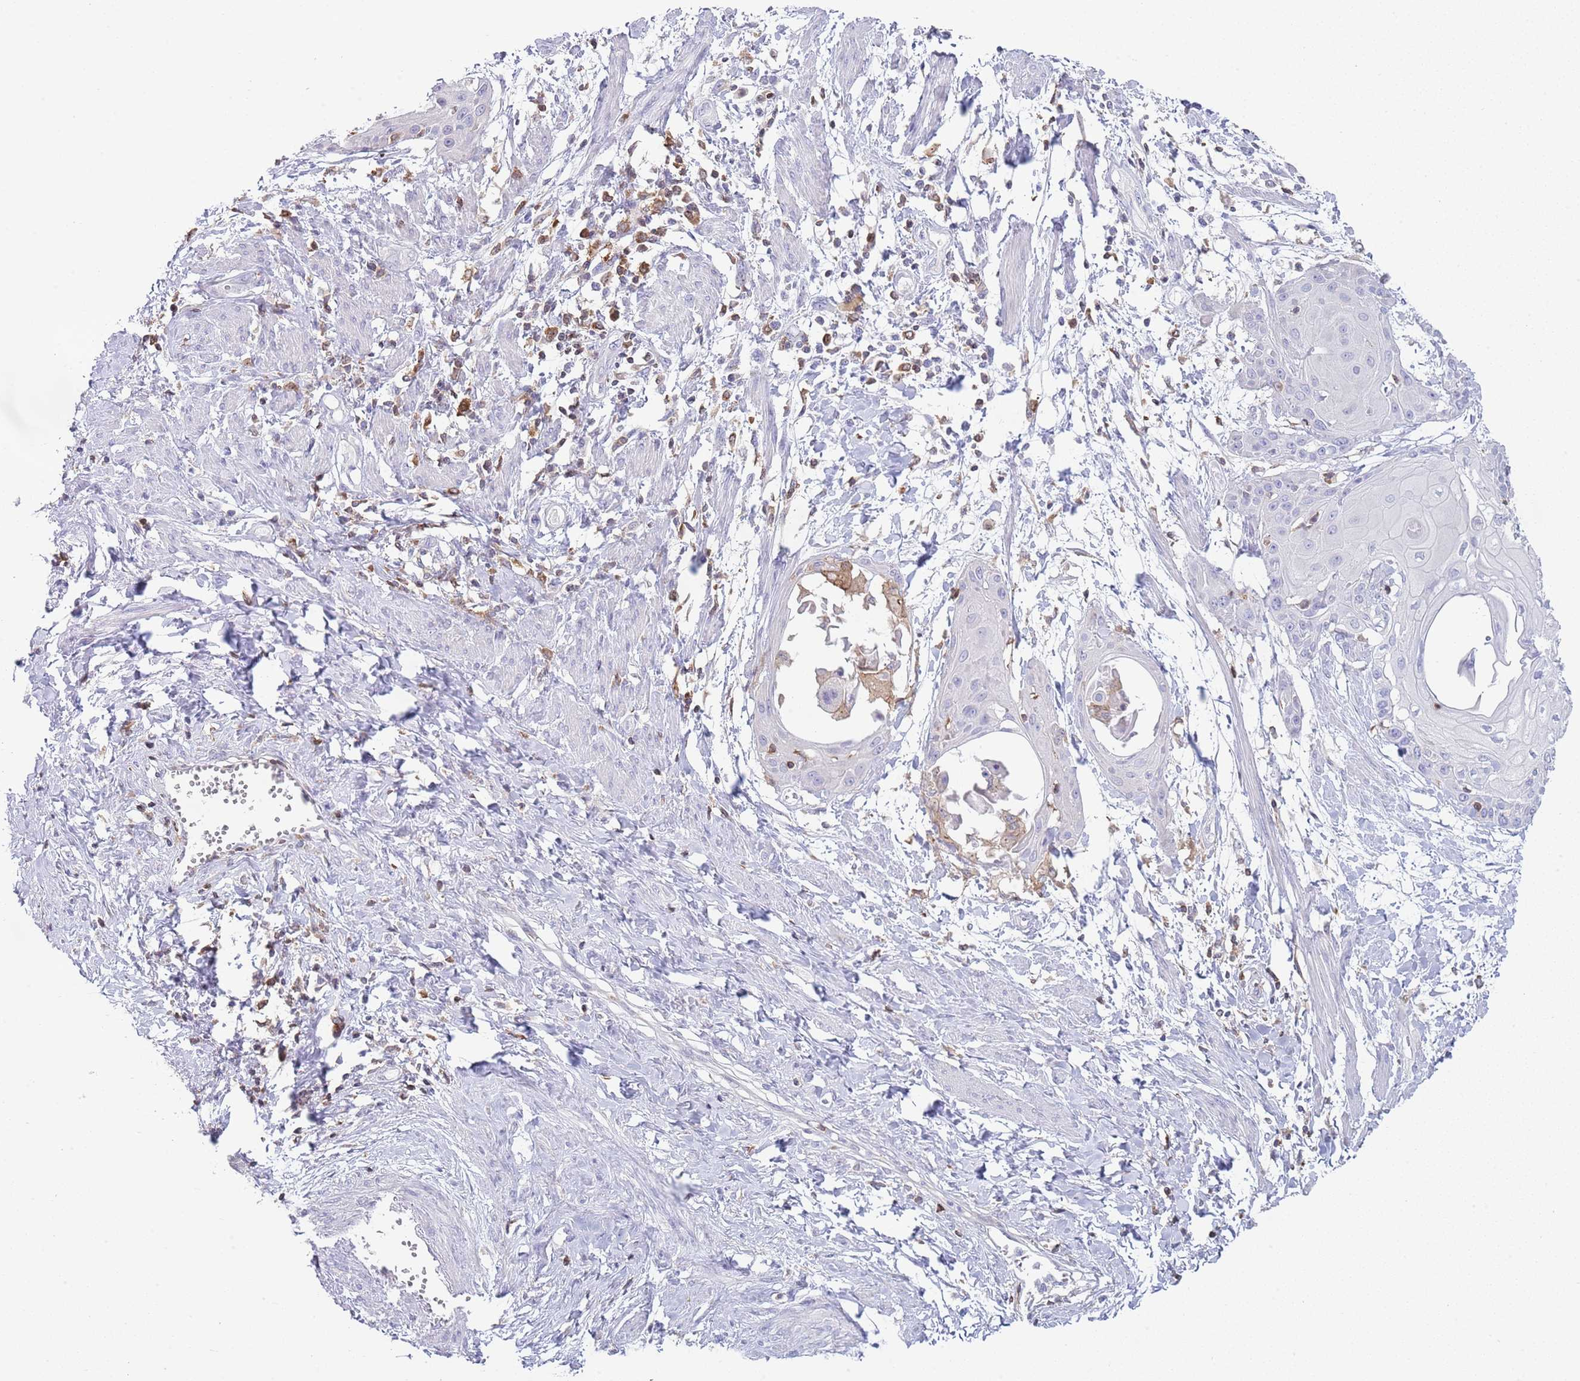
{"staining": {"intensity": "negative", "quantity": "none", "location": "none"}, "tissue": "cervical cancer", "cell_type": "Tumor cells", "image_type": "cancer", "snomed": [{"axis": "morphology", "description": "Squamous cell carcinoma, NOS"}, {"axis": "topography", "description": "Cervix"}], "caption": "This image is of cervical cancer stained with immunohistochemistry to label a protein in brown with the nuclei are counter-stained blue. There is no expression in tumor cells.", "gene": "LPXN", "patient": {"sex": "female", "age": 57}}